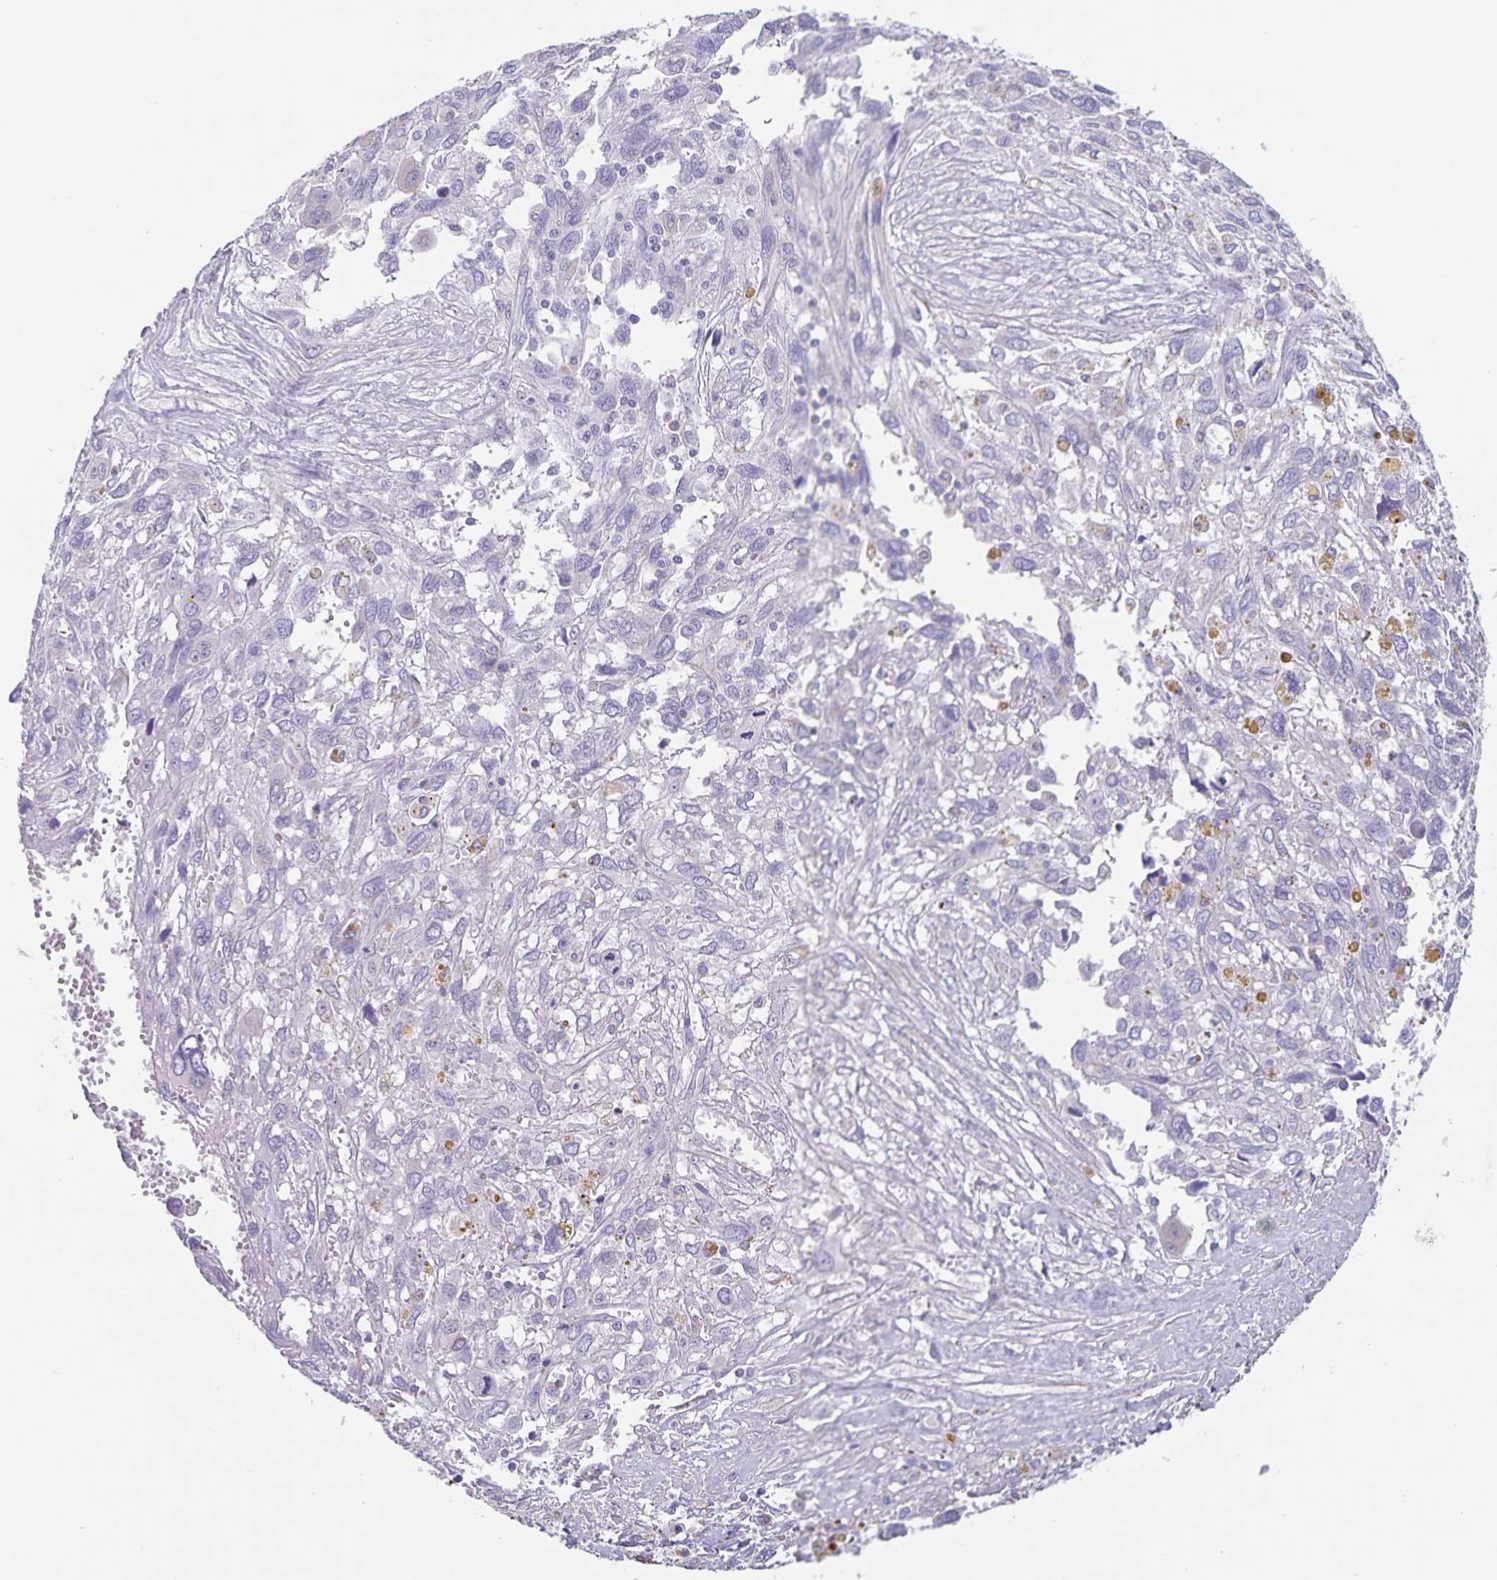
{"staining": {"intensity": "negative", "quantity": "none", "location": "none"}, "tissue": "pancreatic cancer", "cell_type": "Tumor cells", "image_type": "cancer", "snomed": [{"axis": "morphology", "description": "Adenocarcinoma, NOS"}, {"axis": "topography", "description": "Pancreas"}], "caption": "Tumor cells show no significant protein staining in pancreatic cancer.", "gene": "SYNM", "patient": {"sex": "female", "age": 47}}